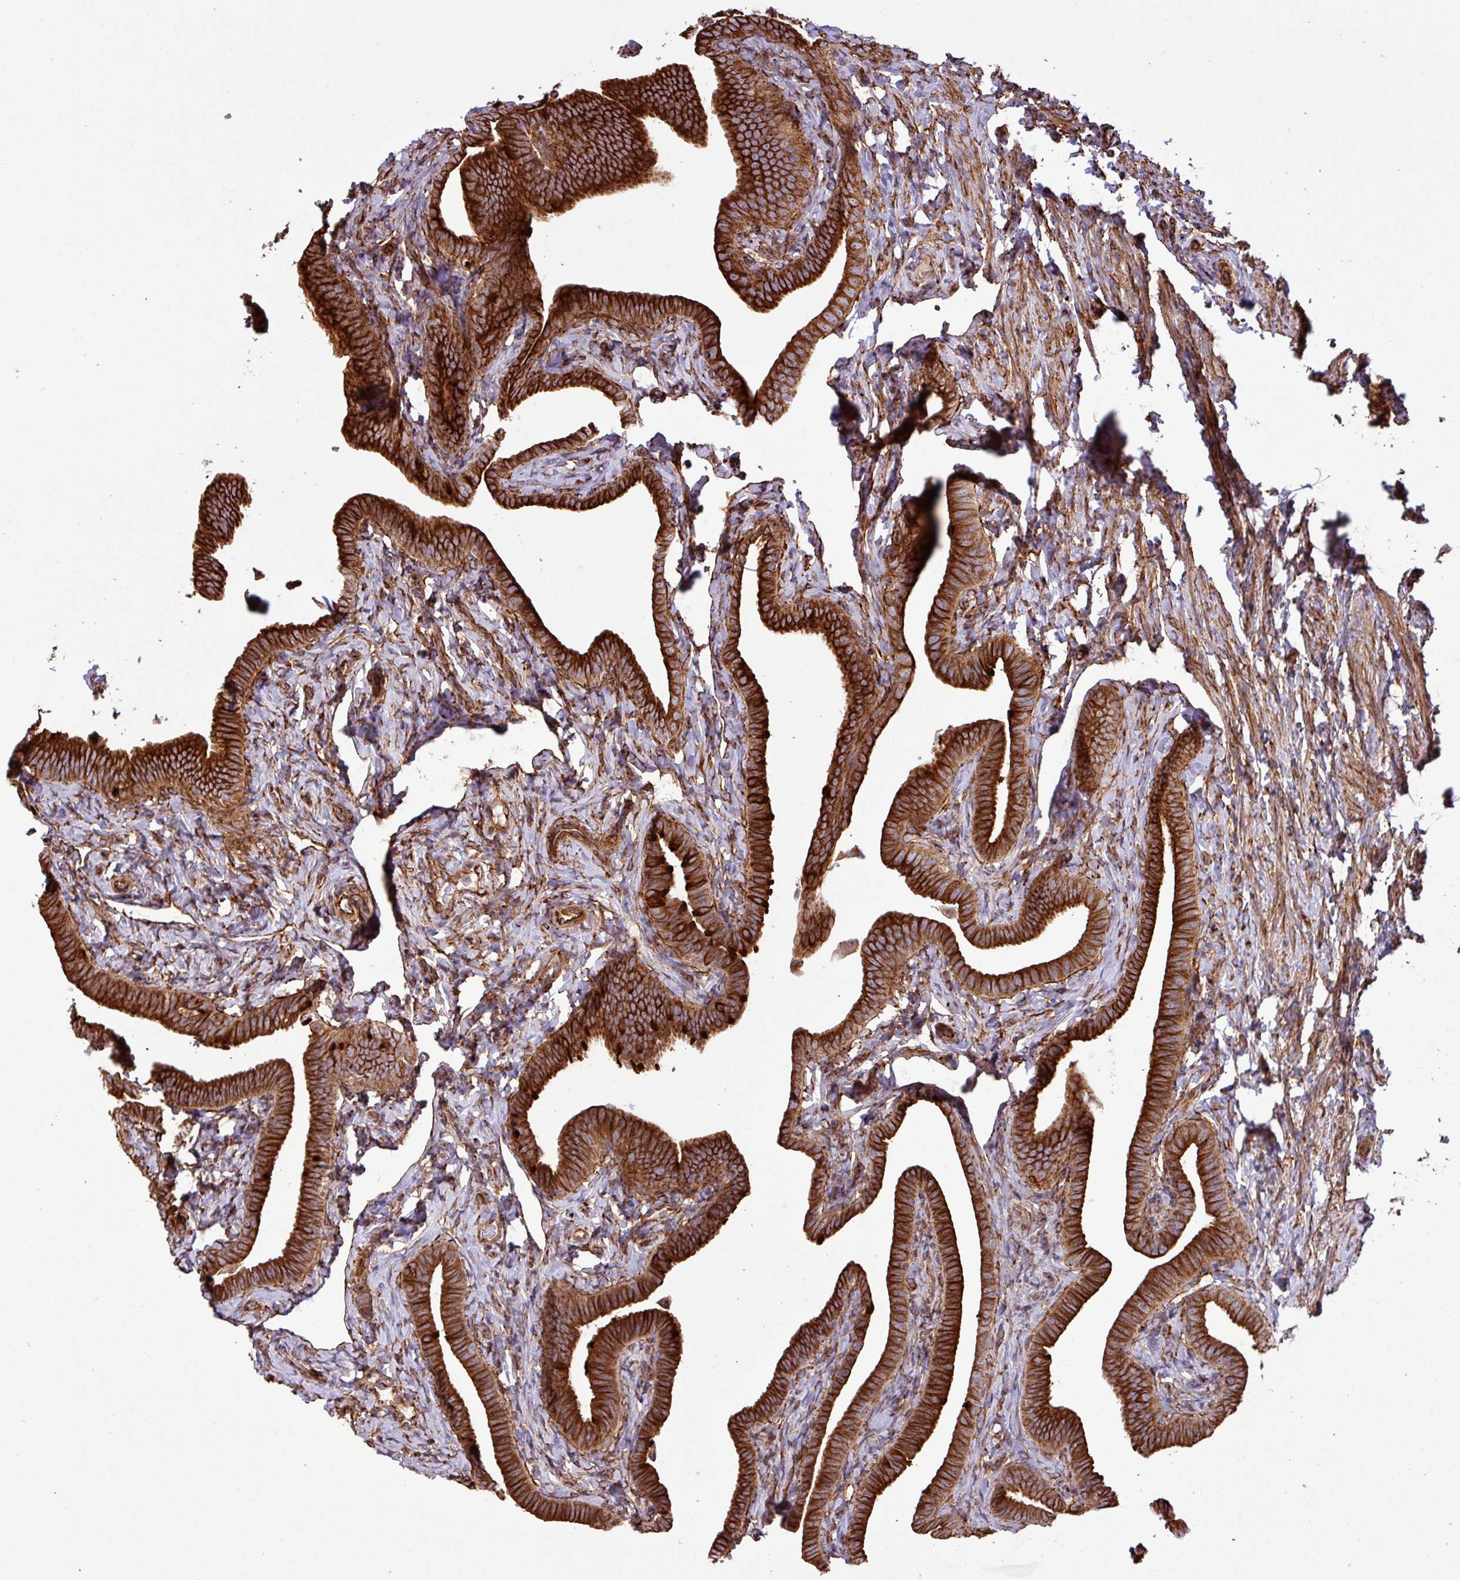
{"staining": {"intensity": "strong", "quantity": ">75%", "location": "cytoplasmic/membranous"}, "tissue": "fallopian tube", "cell_type": "Glandular cells", "image_type": "normal", "snomed": [{"axis": "morphology", "description": "Normal tissue, NOS"}, {"axis": "topography", "description": "Fallopian tube"}], "caption": "Immunohistochemistry (IHC) image of benign human fallopian tube stained for a protein (brown), which demonstrates high levels of strong cytoplasmic/membranous staining in approximately >75% of glandular cells.", "gene": "ZNF300", "patient": {"sex": "female", "age": 69}}